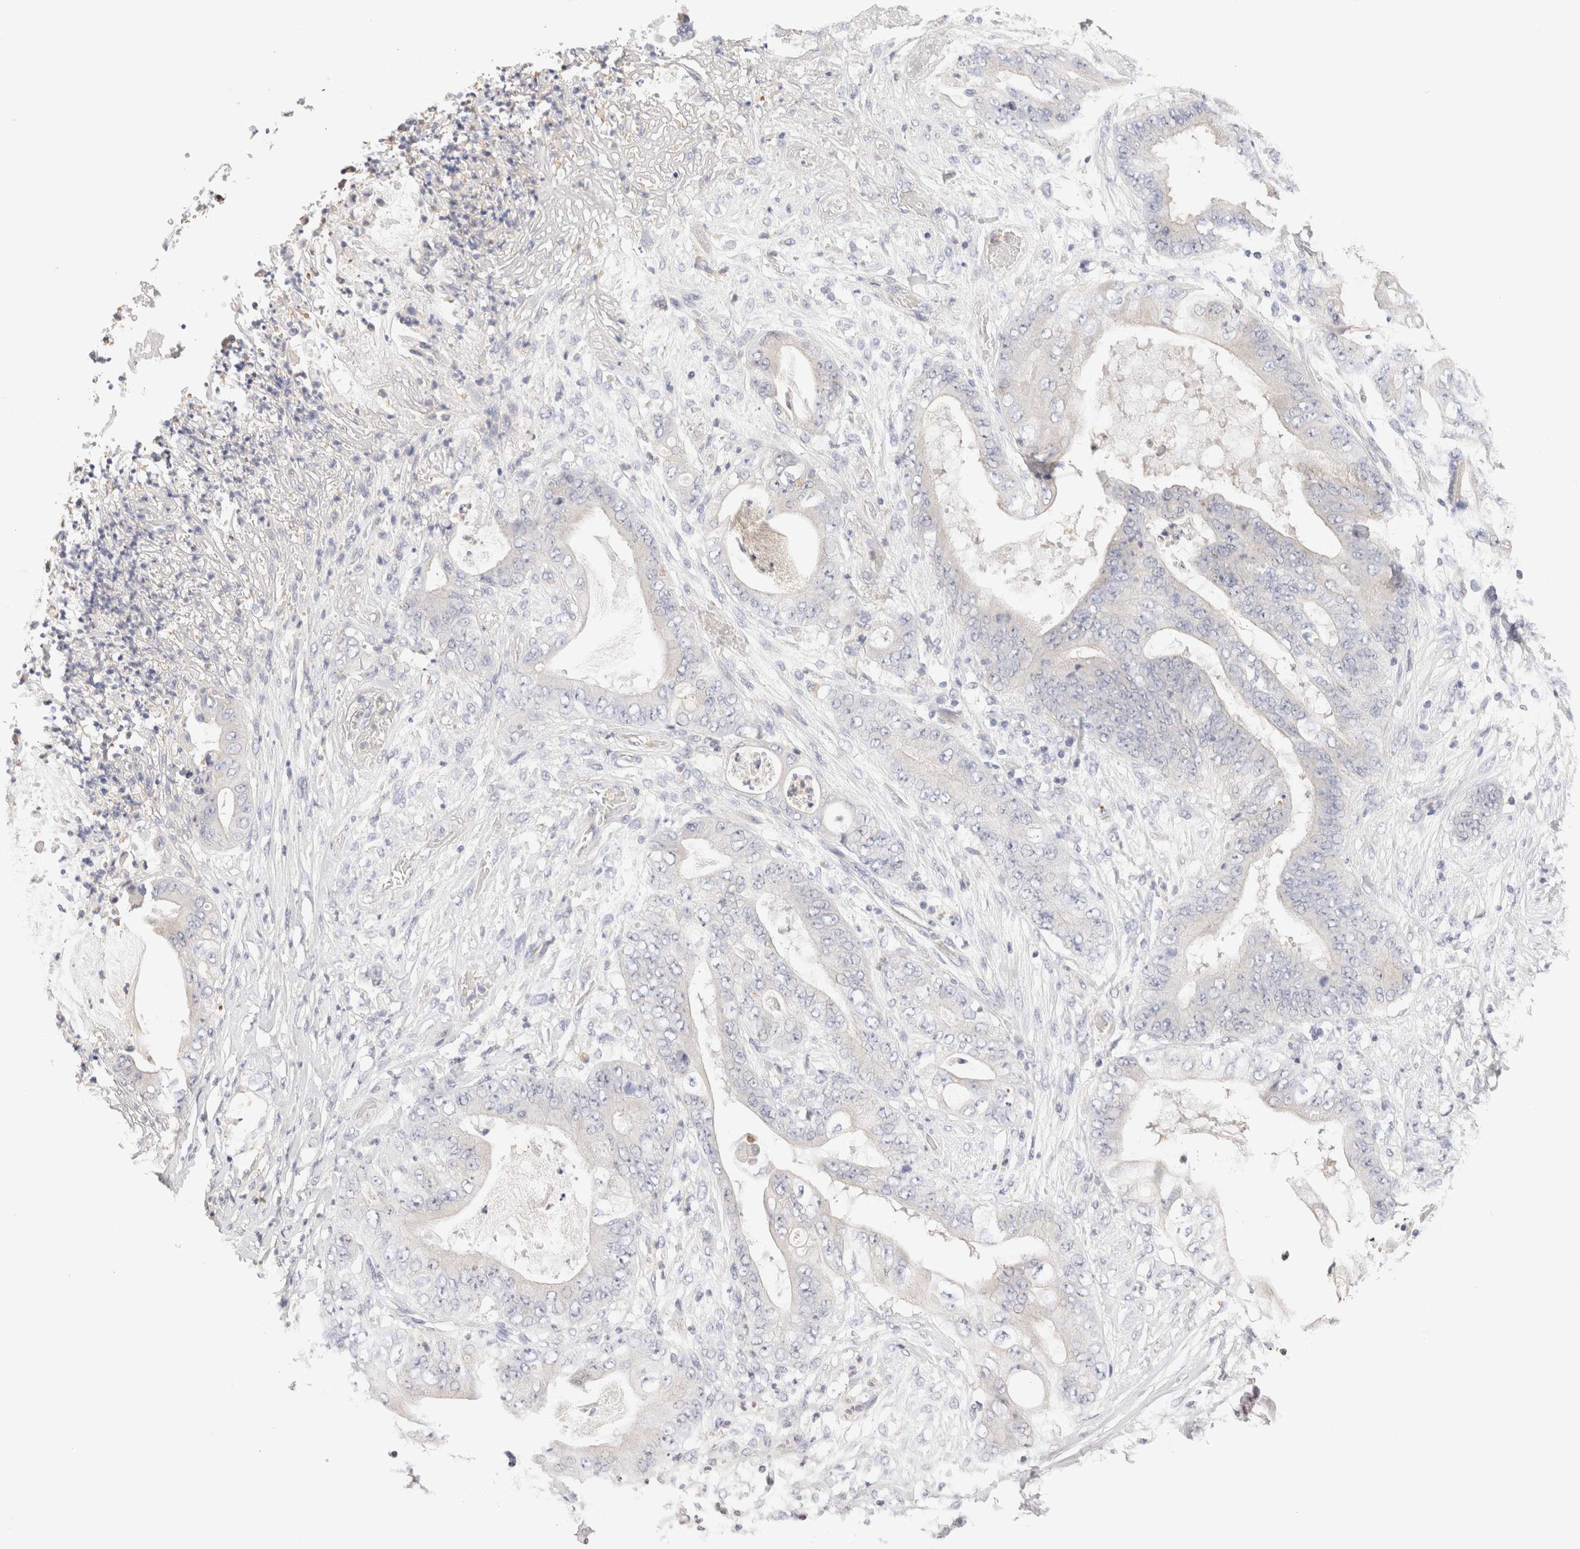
{"staining": {"intensity": "negative", "quantity": "none", "location": "none"}, "tissue": "stomach cancer", "cell_type": "Tumor cells", "image_type": "cancer", "snomed": [{"axis": "morphology", "description": "Adenocarcinoma, NOS"}, {"axis": "topography", "description": "Stomach"}], "caption": "A high-resolution image shows IHC staining of stomach cancer (adenocarcinoma), which demonstrates no significant staining in tumor cells.", "gene": "SCGB2A2", "patient": {"sex": "female", "age": 73}}